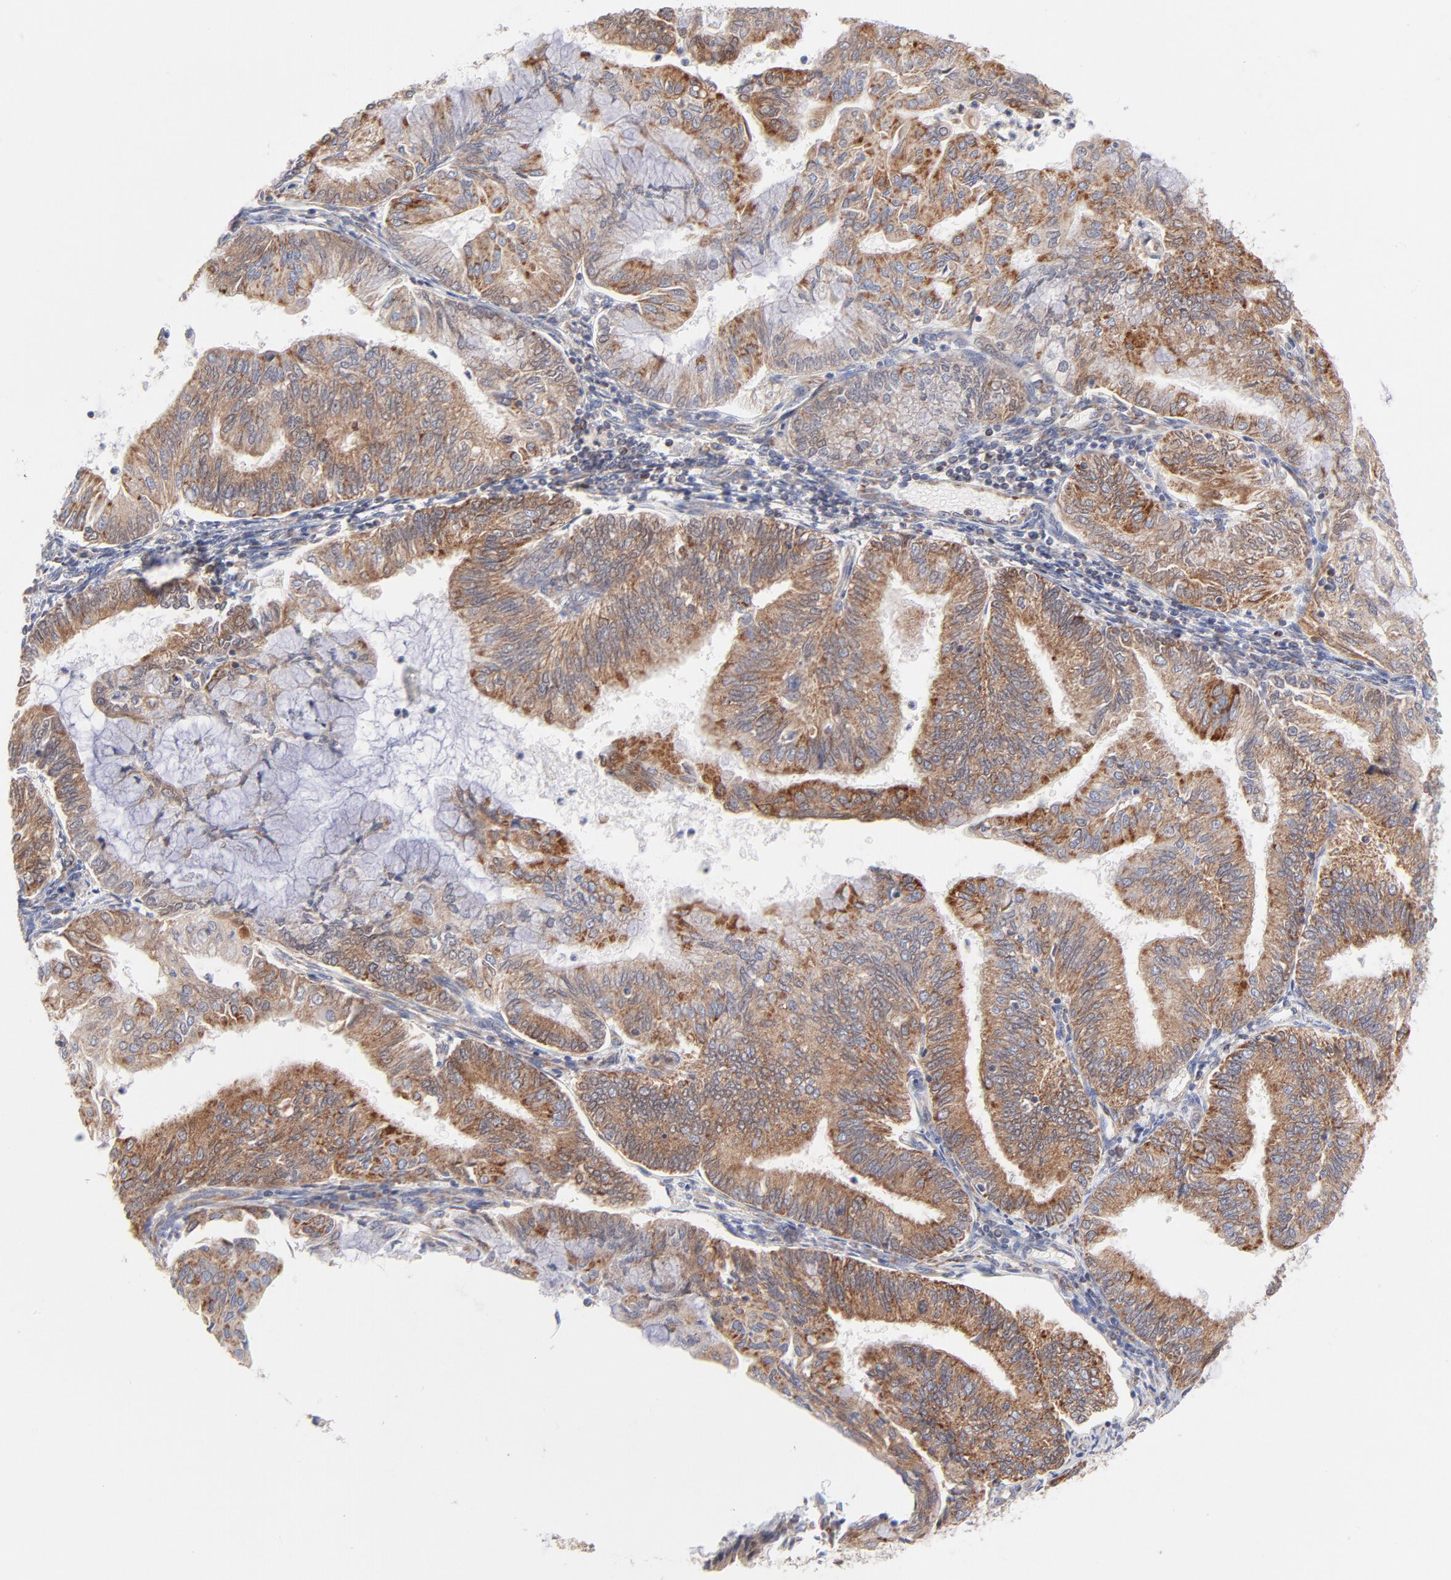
{"staining": {"intensity": "moderate", "quantity": ">75%", "location": "cytoplasmic/membranous"}, "tissue": "endometrial cancer", "cell_type": "Tumor cells", "image_type": "cancer", "snomed": [{"axis": "morphology", "description": "Adenocarcinoma, NOS"}, {"axis": "topography", "description": "Endometrium"}], "caption": "Brown immunohistochemical staining in endometrial cancer reveals moderate cytoplasmic/membranous positivity in about >75% of tumor cells.", "gene": "TIMM8A", "patient": {"sex": "female", "age": 59}}